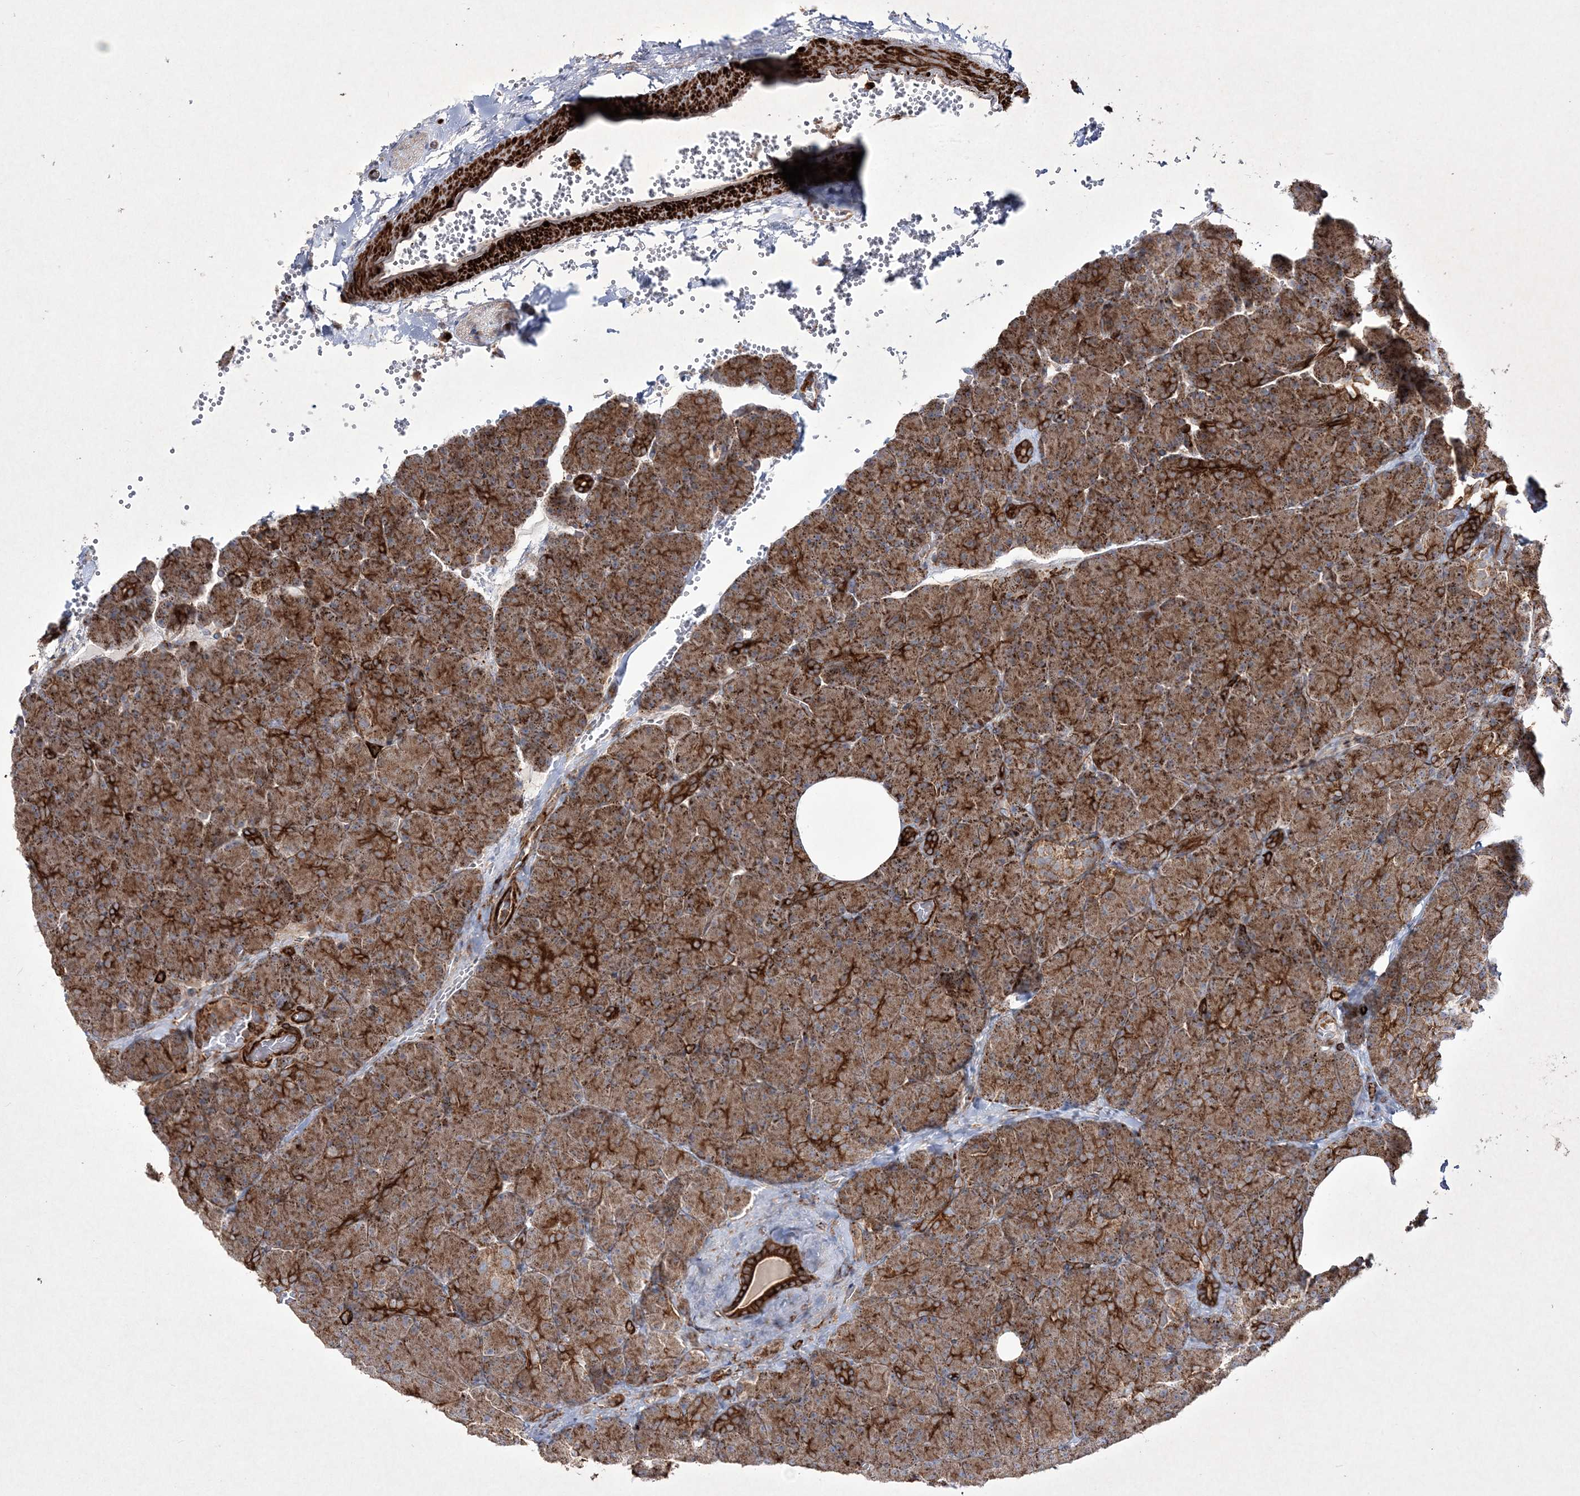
{"staining": {"intensity": "strong", "quantity": ">75%", "location": "cytoplasmic/membranous"}, "tissue": "pancreas", "cell_type": "Exocrine glandular cells", "image_type": "normal", "snomed": [{"axis": "morphology", "description": "Normal tissue, NOS"}, {"axis": "morphology", "description": "Carcinoid, malignant, NOS"}, {"axis": "topography", "description": "Pancreas"}], "caption": "Pancreas stained with a brown dye displays strong cytoplasmic/membranous positive expression in approximately >75% of exocrine glandular cells.", "gene": "RICTOR", "patient": {"sex": "female", "age": 35}}